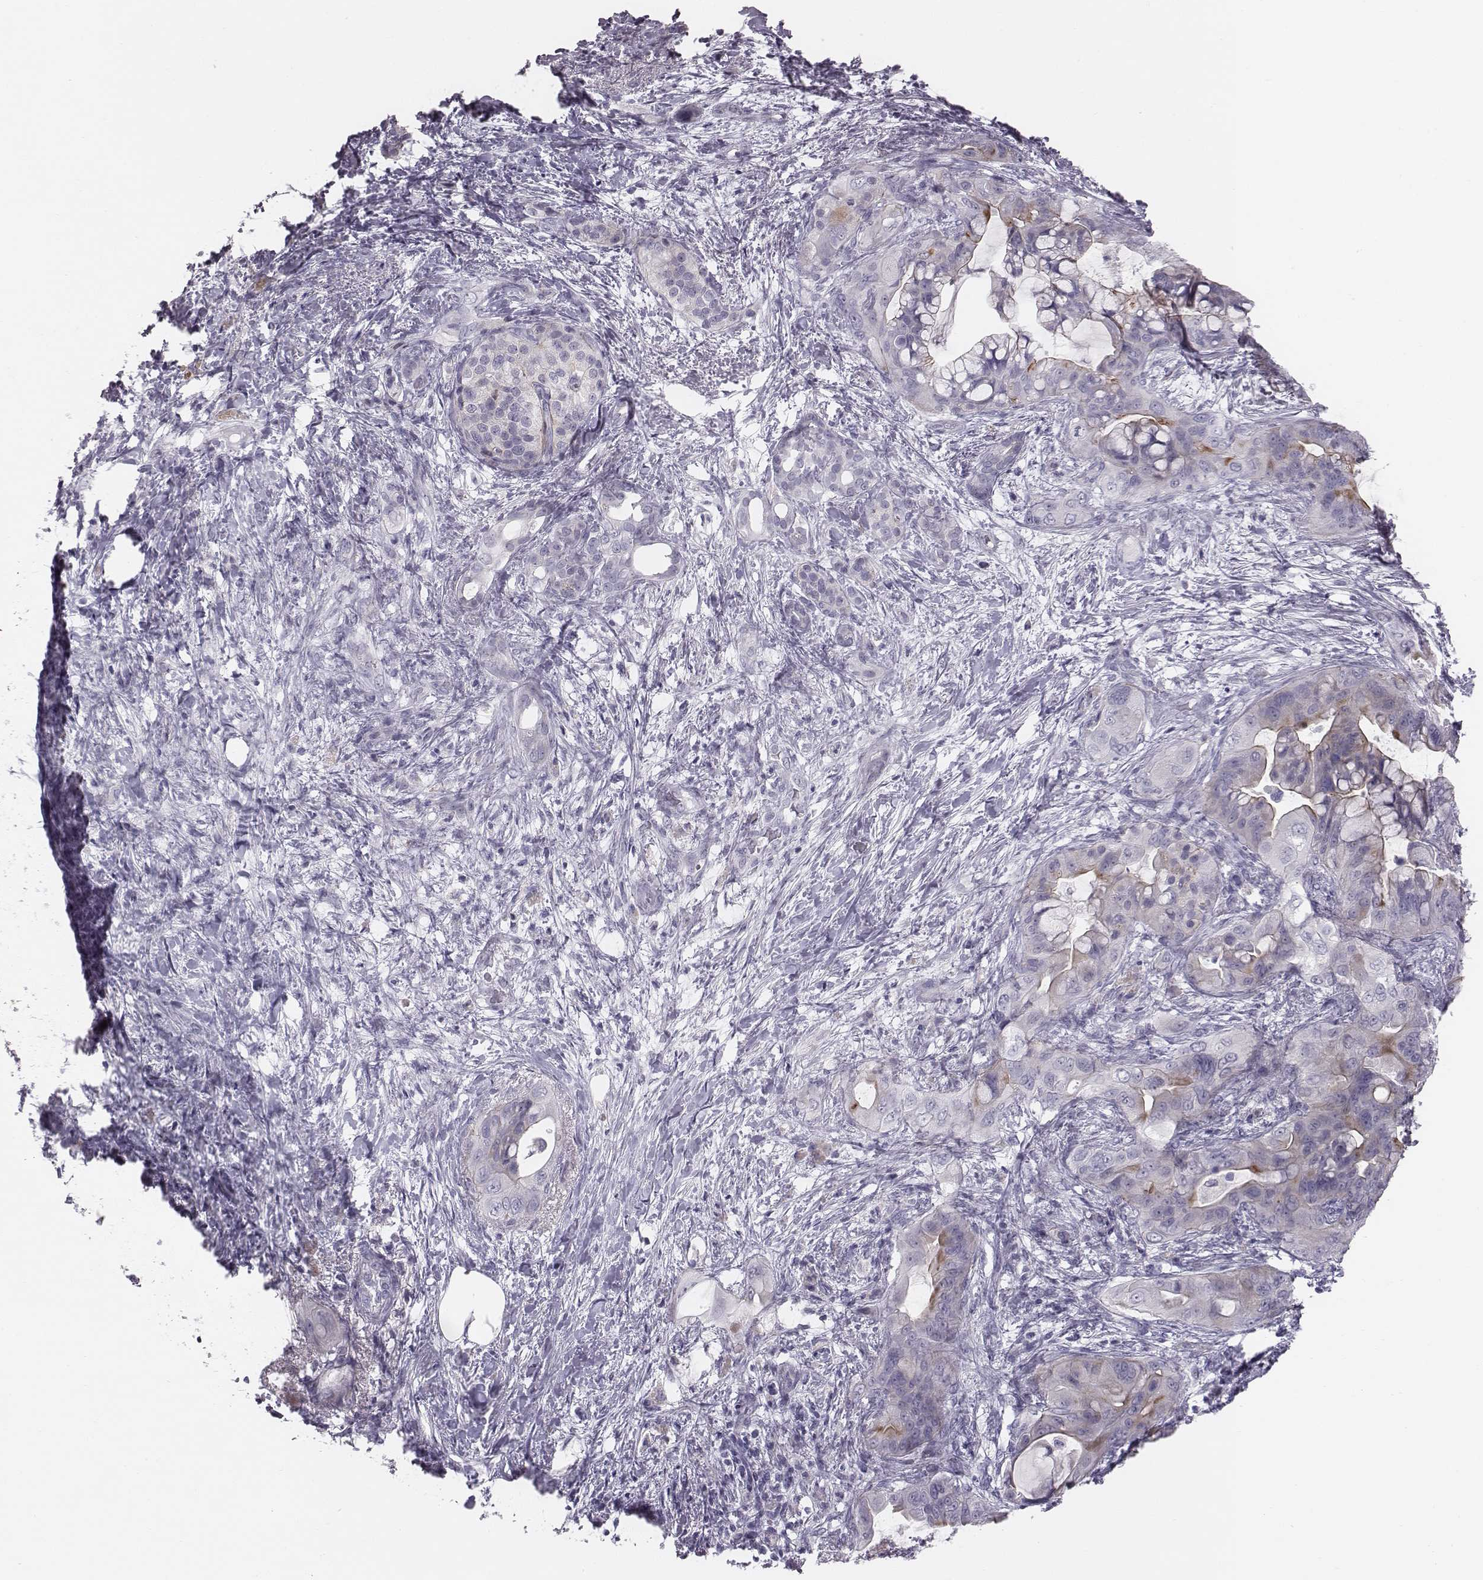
{"staining": {"intensity": "negative", "quantity": "none", "location": "none"}, "tissue": "pancreatic cancer", "cell_type": "Tumor cells", "image_type": "cancer", "snomed": [{"axis": "morphology", "description": "Adenocarcinoma, NOS"}, {"axis": "topography", "description": "Pancreas"}], "caption": "Immunohistochemical staining of pancreatic adenocarcinoma exhibits no significant positivity in tumor cells.", "gene": "CACNG4", "patient": {"sex": "male", "age": 71}}